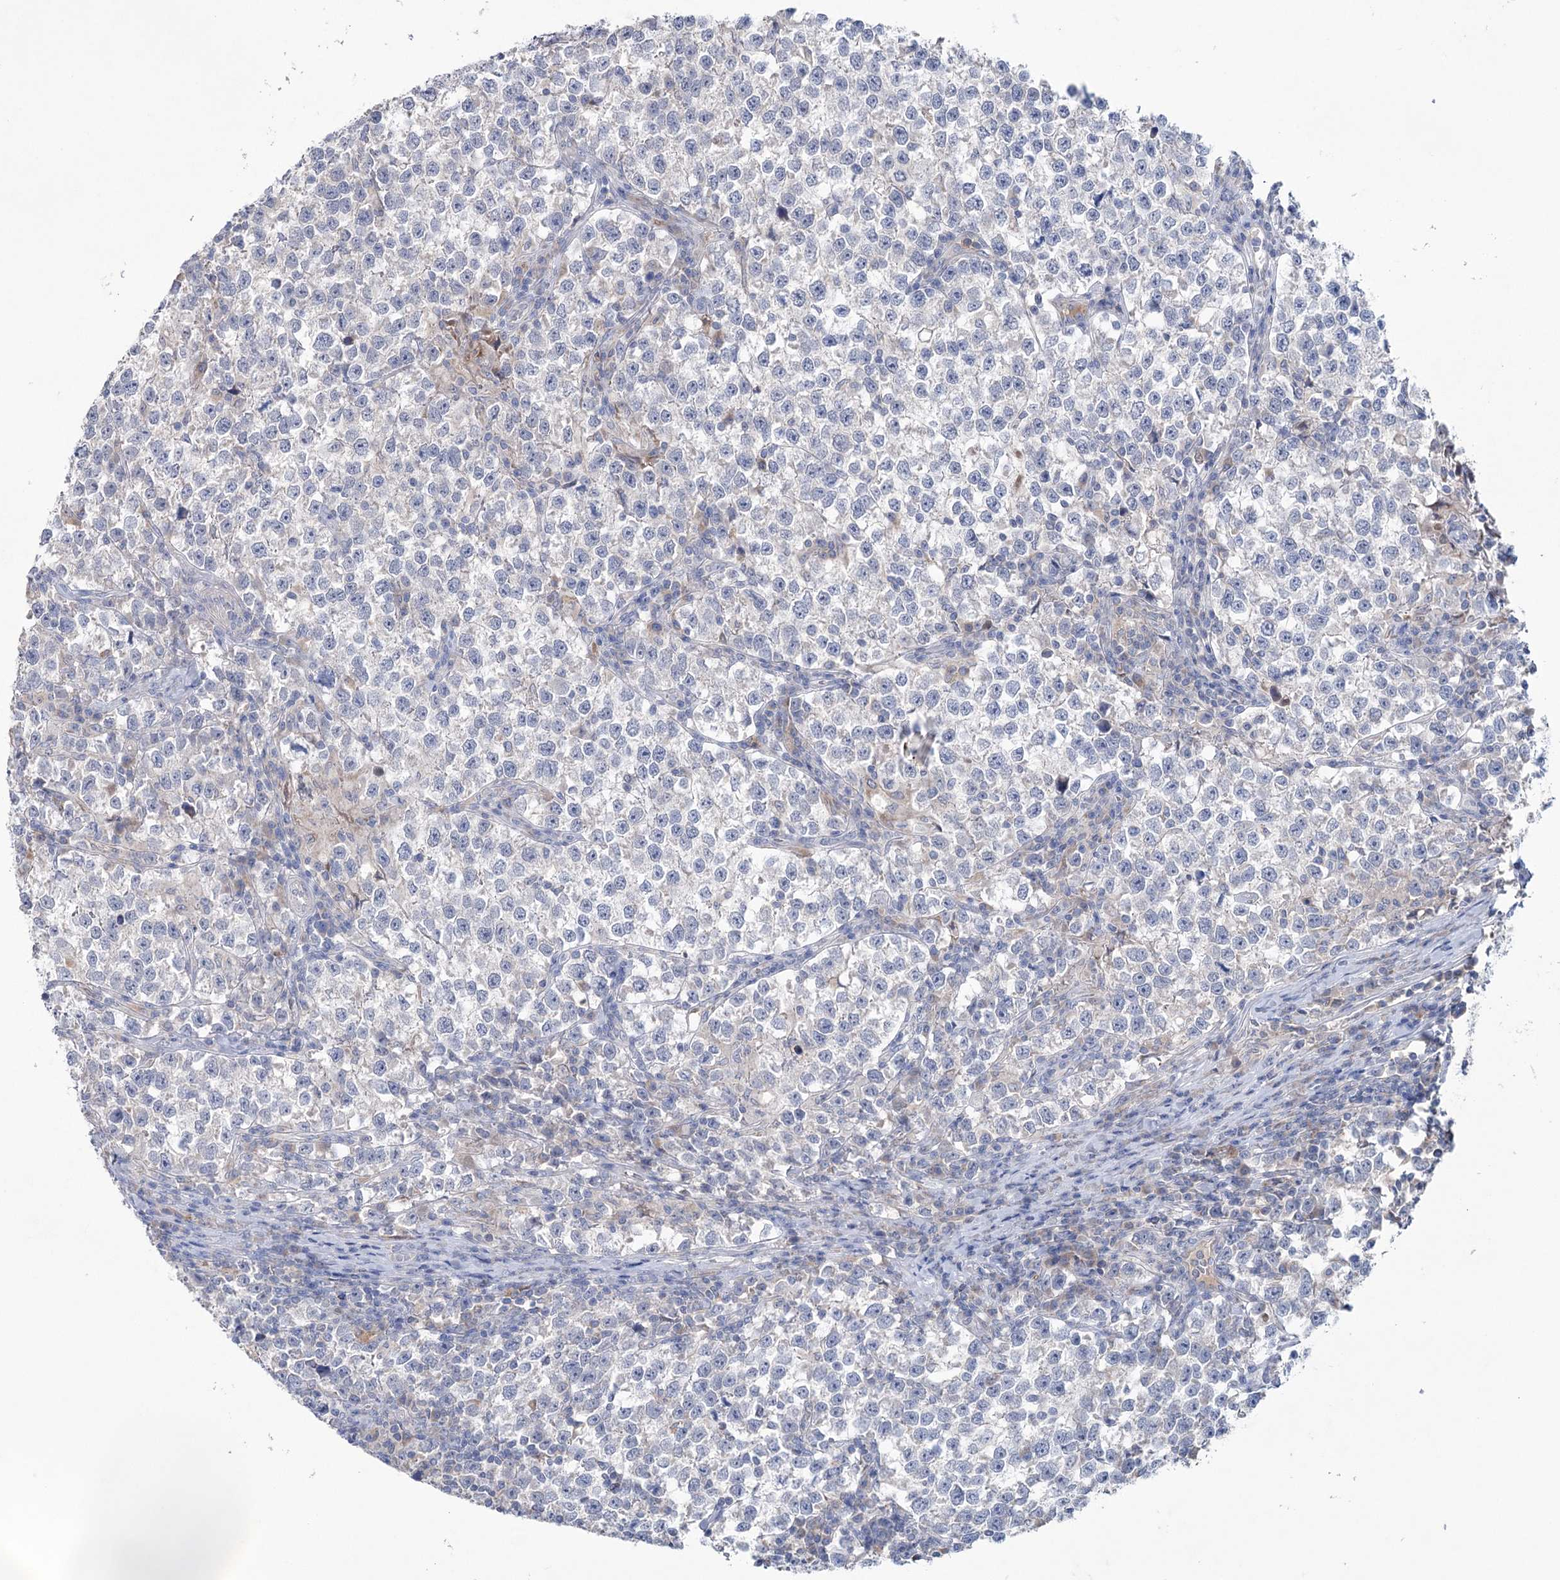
{"staining": {"intensity": "negative", "quantity": "none", "location": "none"}, "tissue": "testis cancer", "cell_type": "Tumor cells", "image_type": "cancer", "snomed": [{"axis": "morphology", "description": "Normal tissue, NOS"}, {"axis": "morphology", "description": "Seminoma, NOS"}, {"axis": "topography", "description": "Testis"}], "caption": "Seminoma (testis) was stained to show a protein in brown. There is no significant positivity in tumor cells.", "gene": "MTCH2", "patient": {"sex": "male", "age": 43}}